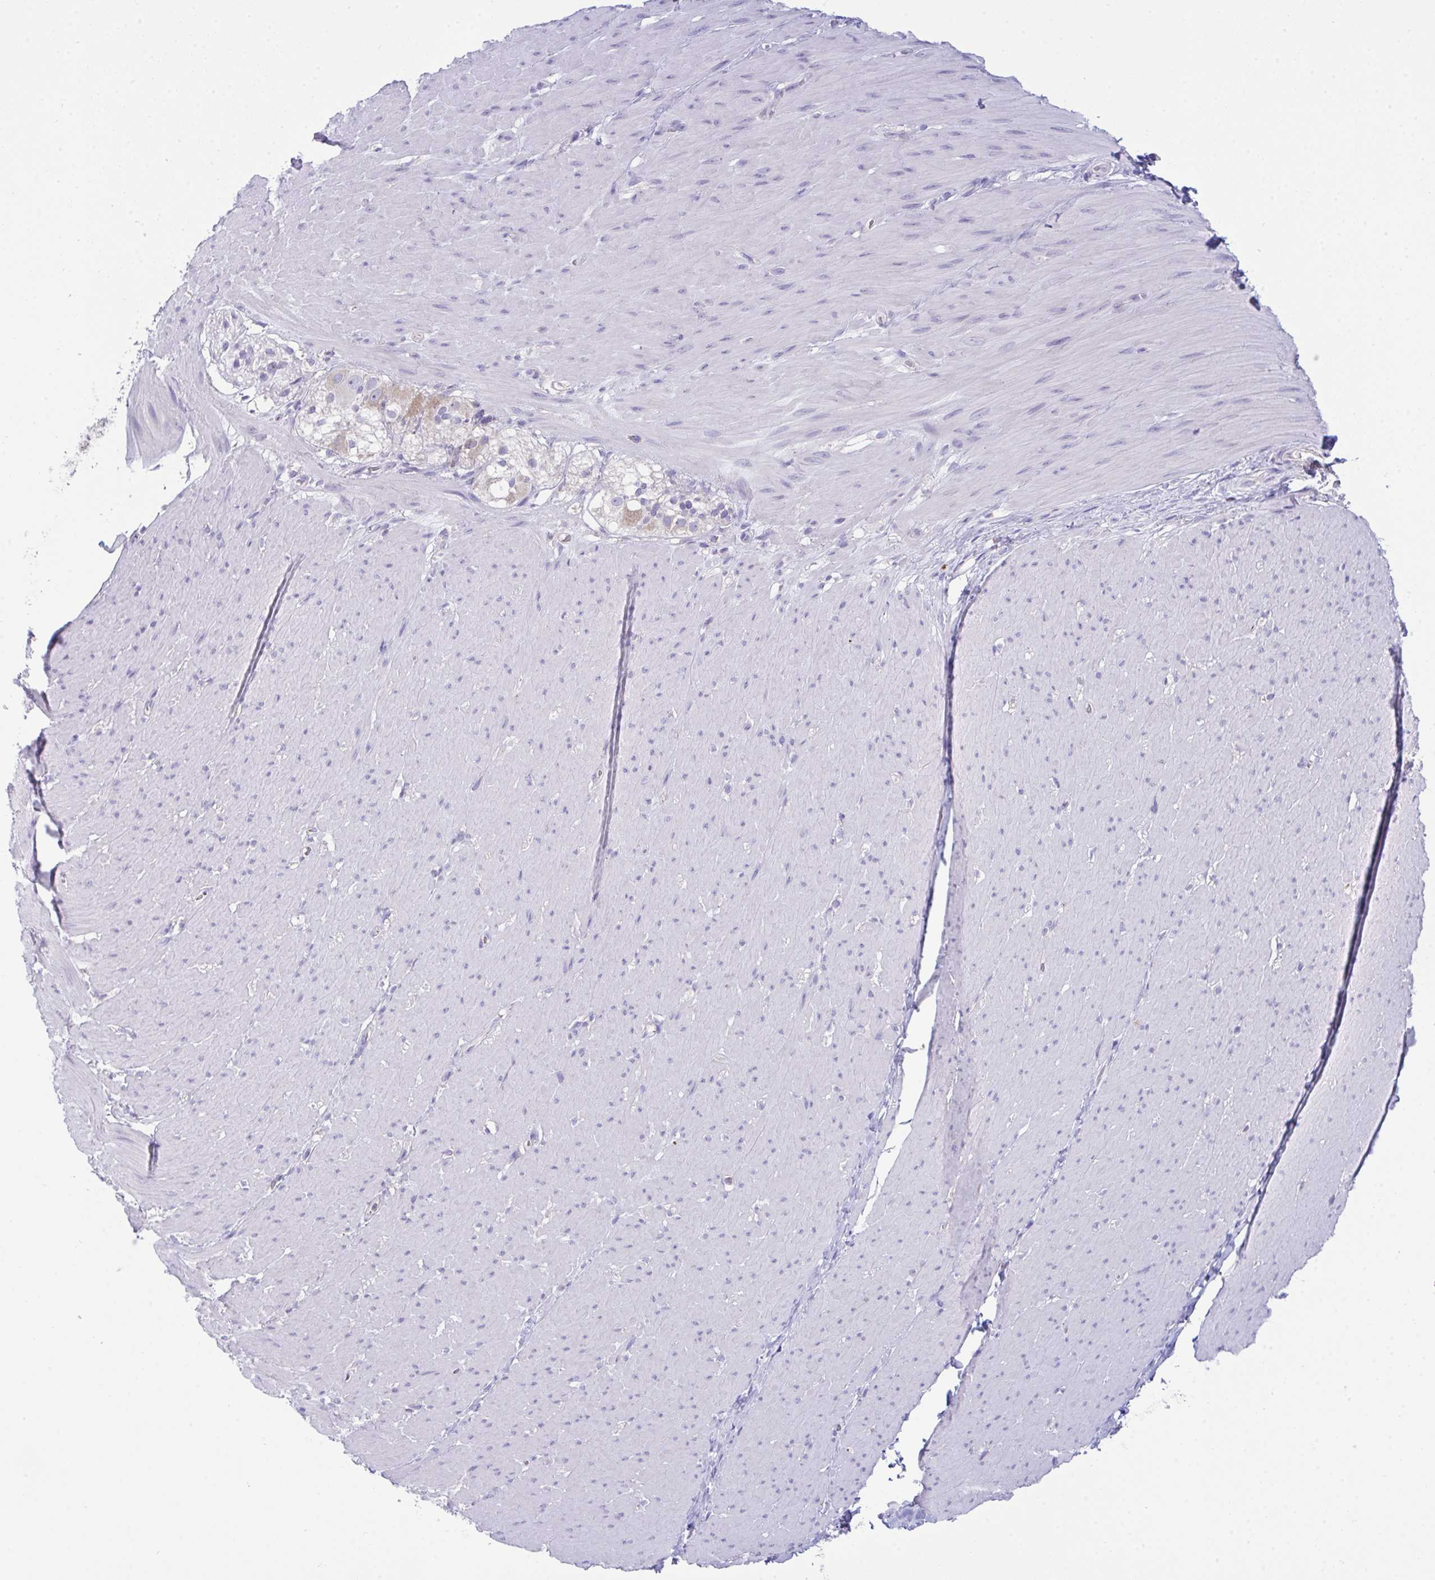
{"staining": {"intensity": "negative", "quantity": "none", "location": "none"}, "tissue": "smooth muscle", "cell_type": "Smooth muscle cells", "image_type": "normal", "snomed": [{"axis": "morphology", "description": "Normal tissue, NOS"}, {"axis": "topography", "description": "Smooth muscle"}, {"axis": "topography", "description": "Rectum"}], "caption": "The photomicrograph reveals no significant positivity in smooth muscle cells of smooth muscle. Brightfield microscopy of immunohistochemistry stained with DAB (brown) and hematoxylin (blue), captured at high magnification.", "gene": "PLA2G12B", "patient": {"sex": "male", "age": 53}}